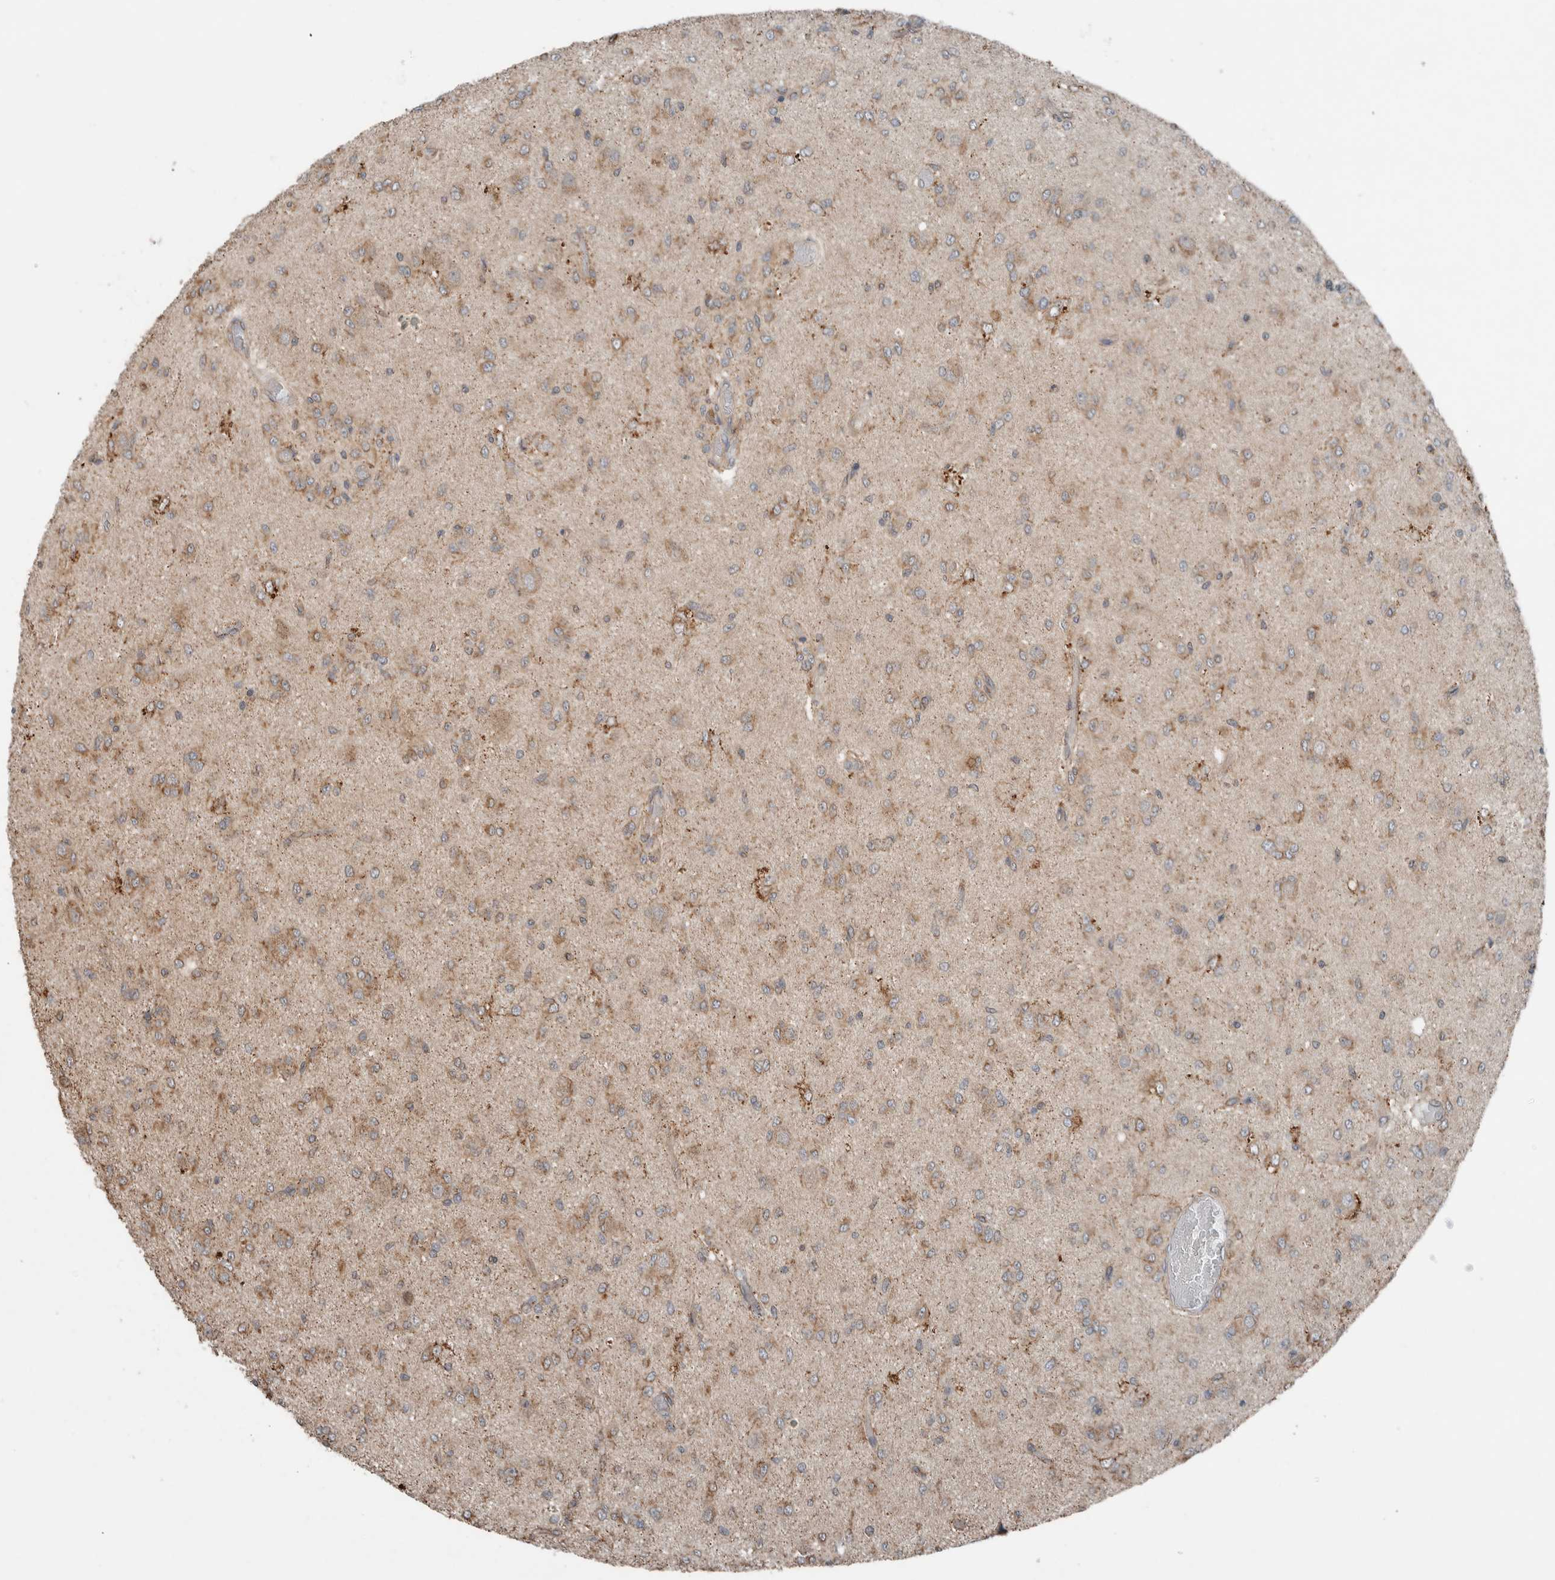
{"staining": {"intensity": "weak", "quantity": "25%-75%", "location": "cytoplasmic/membranous"}, "tissue": "glioma", "cell_type": "Tumor cells", "image_type": "cancer", "snomed": [{"axis": "morphology", "description": "Glioma, malignant, High grade"}, {"axis": "topography", "description": "Brain"}], "caption": "Immunohistochemical staining of human malignant high-grade glioma displays weak cytoplasmic/membranous protein expression in about 25%-75% of tumor cells.", "gene": "KLK14", "patient": {"sex": "female", "age": 59}}